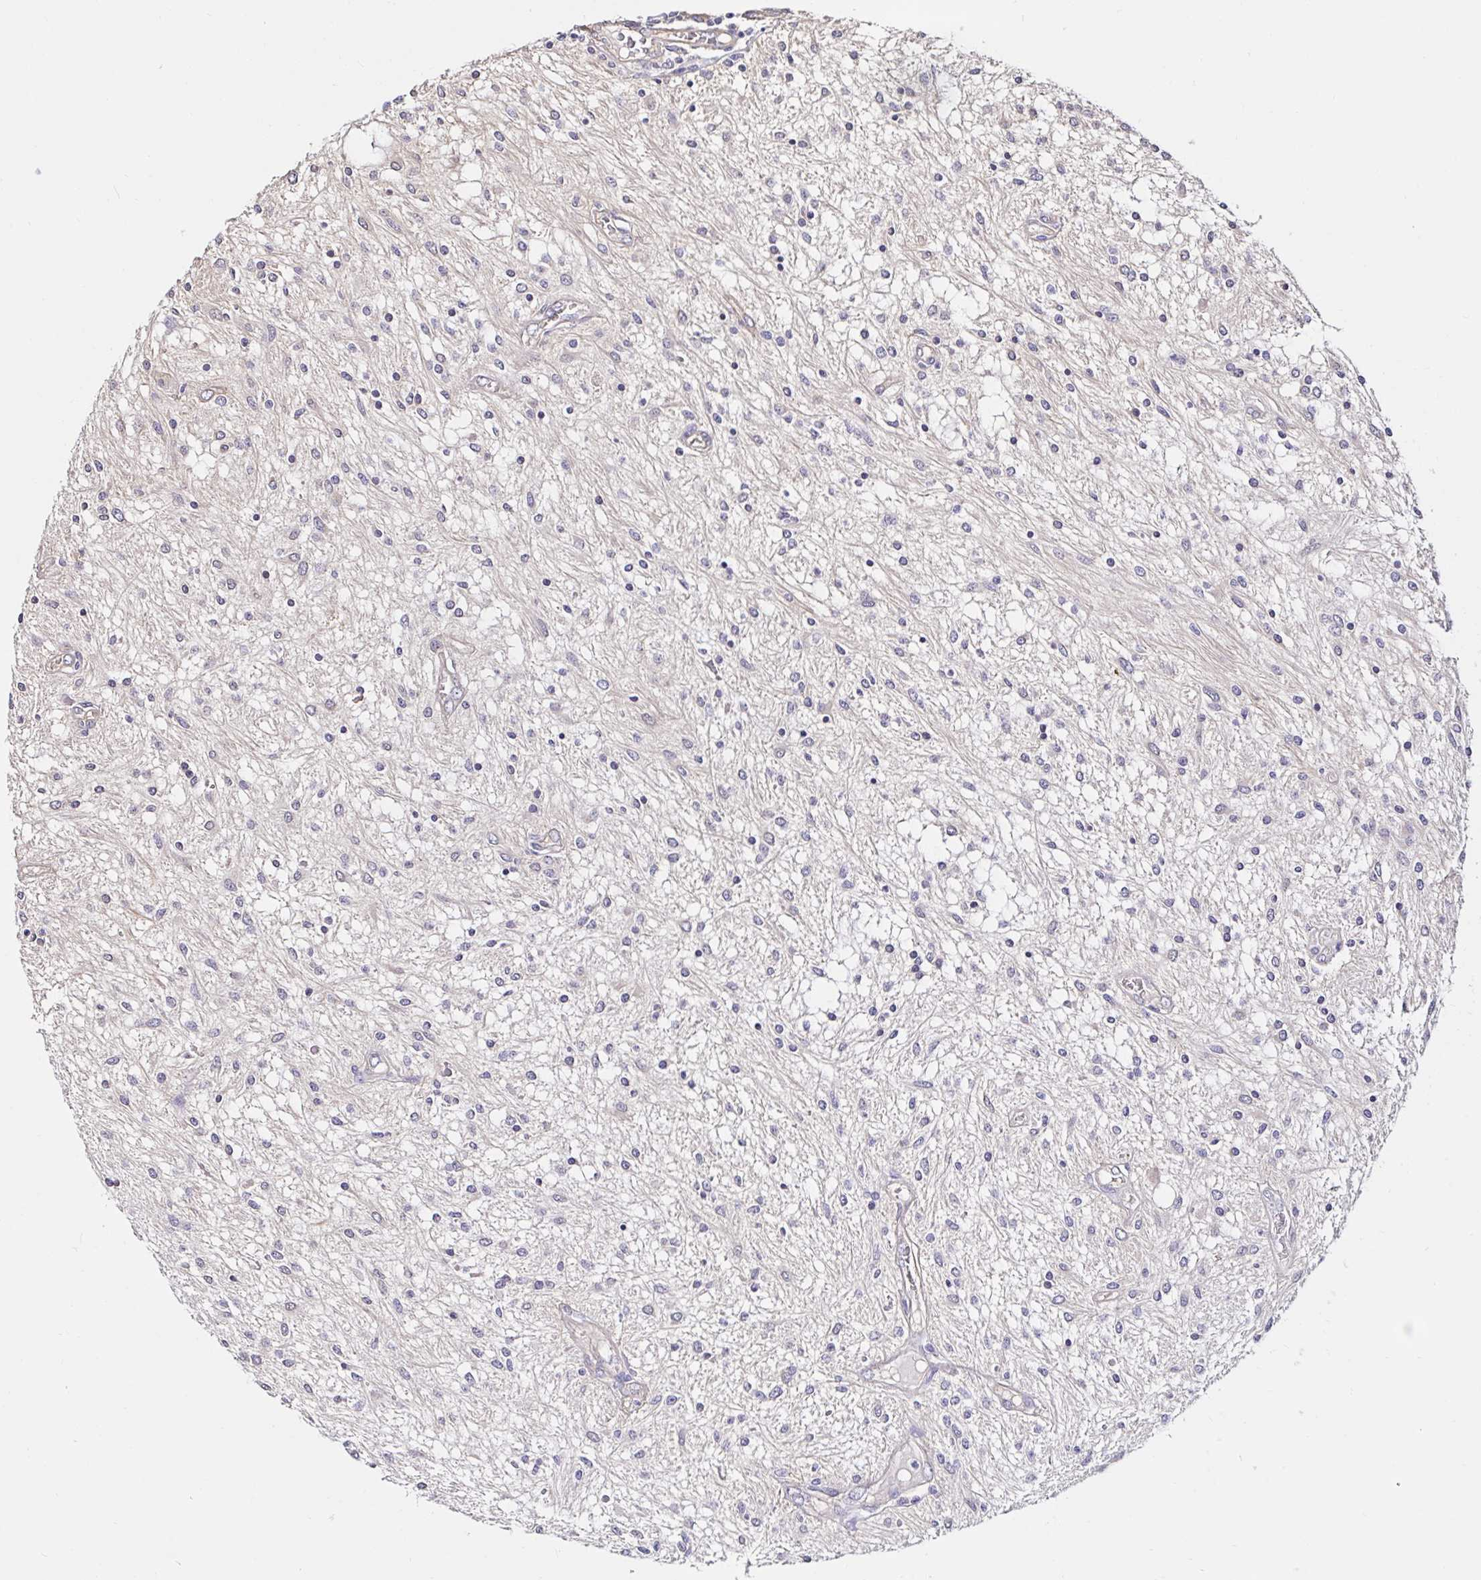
{"staining": {"intensity": "negative", "quantity": "none", "location": "none"}, "tissue": "glioma", "cell_type": "Tumor cells", "image_type": "cancer", "snomed": [{"axis": "morphology", "description": "Glioma, malignant, Low grade"}, {"axis": "topography", "description": "Cerebellum"}], "caption": "This is an IHC micrograph of glioma. There is no positivity in tumor cells.", "gene": "RSRP1", "patient": {"sex": "female", "age": 14}}